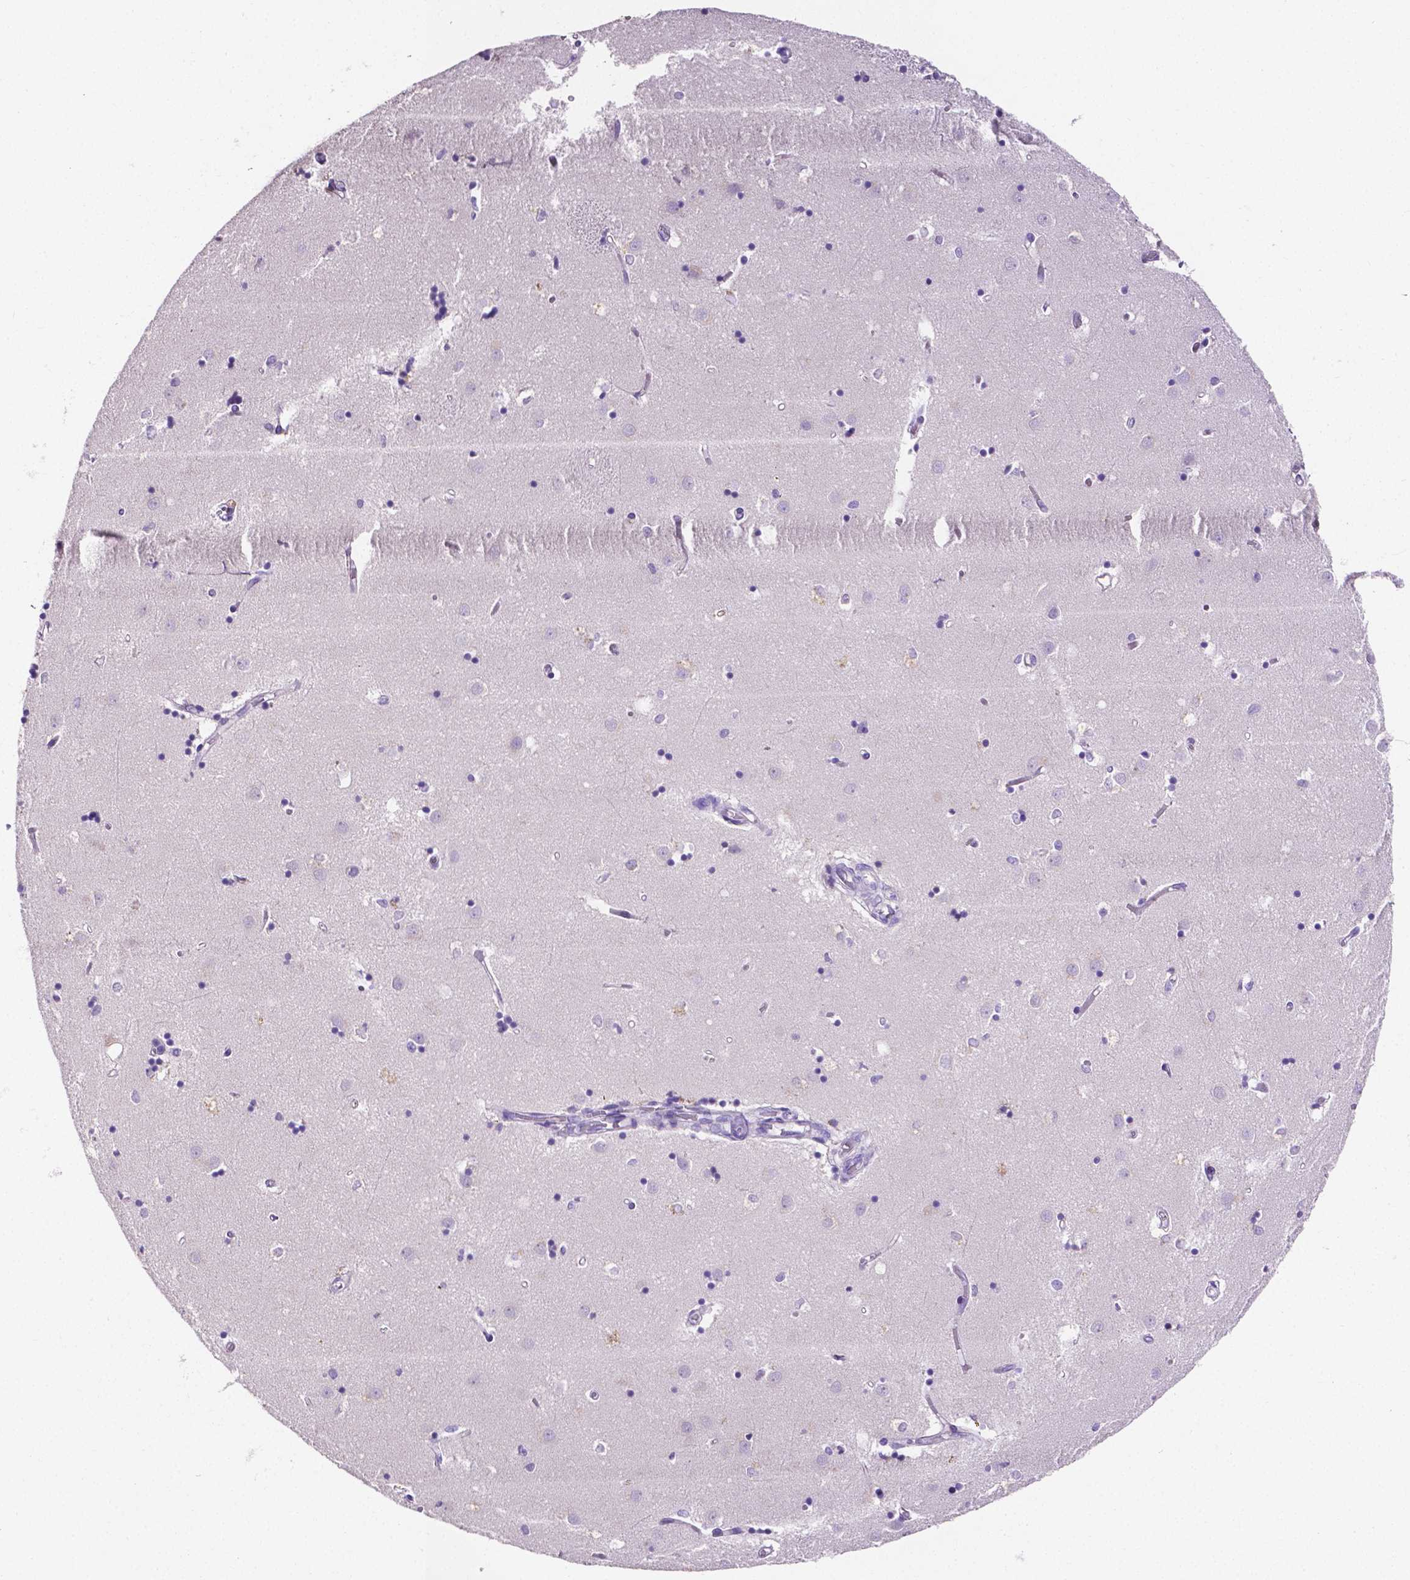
{"staining": {"intensity": "negative", "quantity": "none", "location": "none"}, "tissue": "caudate", "cell_type": "Glial cells", "image_type": "normal", "snomed": [{"axis": "morphology", "description": "Normal tissue, NOS"}, {"axis": "topography", "description": "Lateral ventricle wall"}], "caption": "Protein analysis of unremarkable caudate reveals no significant staining in glial cells. The staining is performed using DAB brown chromogen with nuclei counter-stained in using hematoxylin.", "gene": "MMP9", "patient": {"sex": "male", "age": 54}}